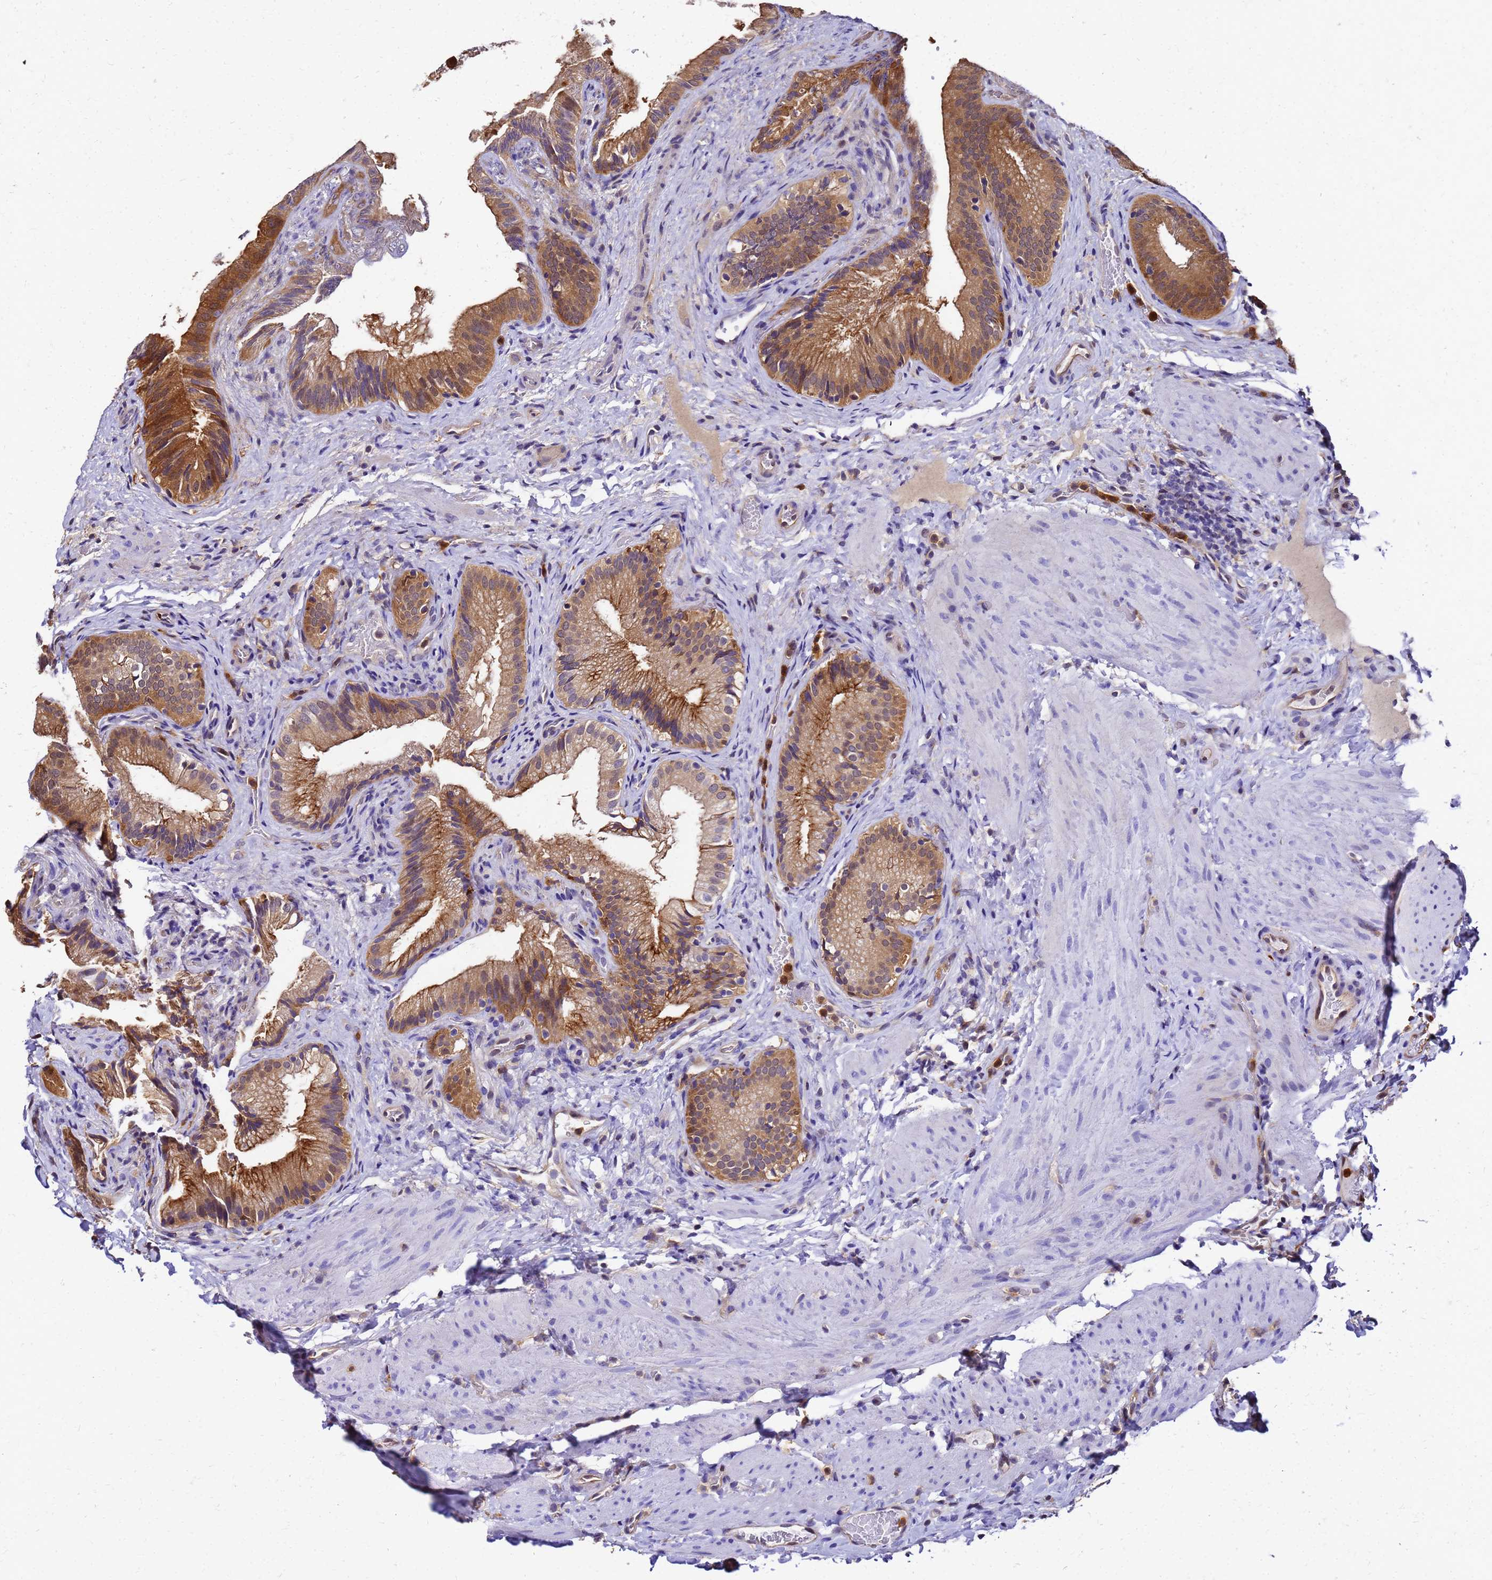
{"staining": {"intensity": "strong", "quantity": ">75%", "location": "cytoplasmic/membranous"}, "tissue": "gallbladder", "cell_type": "Glandular cells", "image_type": "normal", "snomed": [{"axis": "morphology", "description": "Normal tissue, NOS"}, {"axis": "topography", "description": "Gallbladder"}], "caption": "The photomicrograph displays staining of normal gallbladder, revealing strong cytoplasmic/membranous protein staining (brown color) within glandular cells.", "gene": "S100A11", "patient": {"sex": "female", "age": 30}}